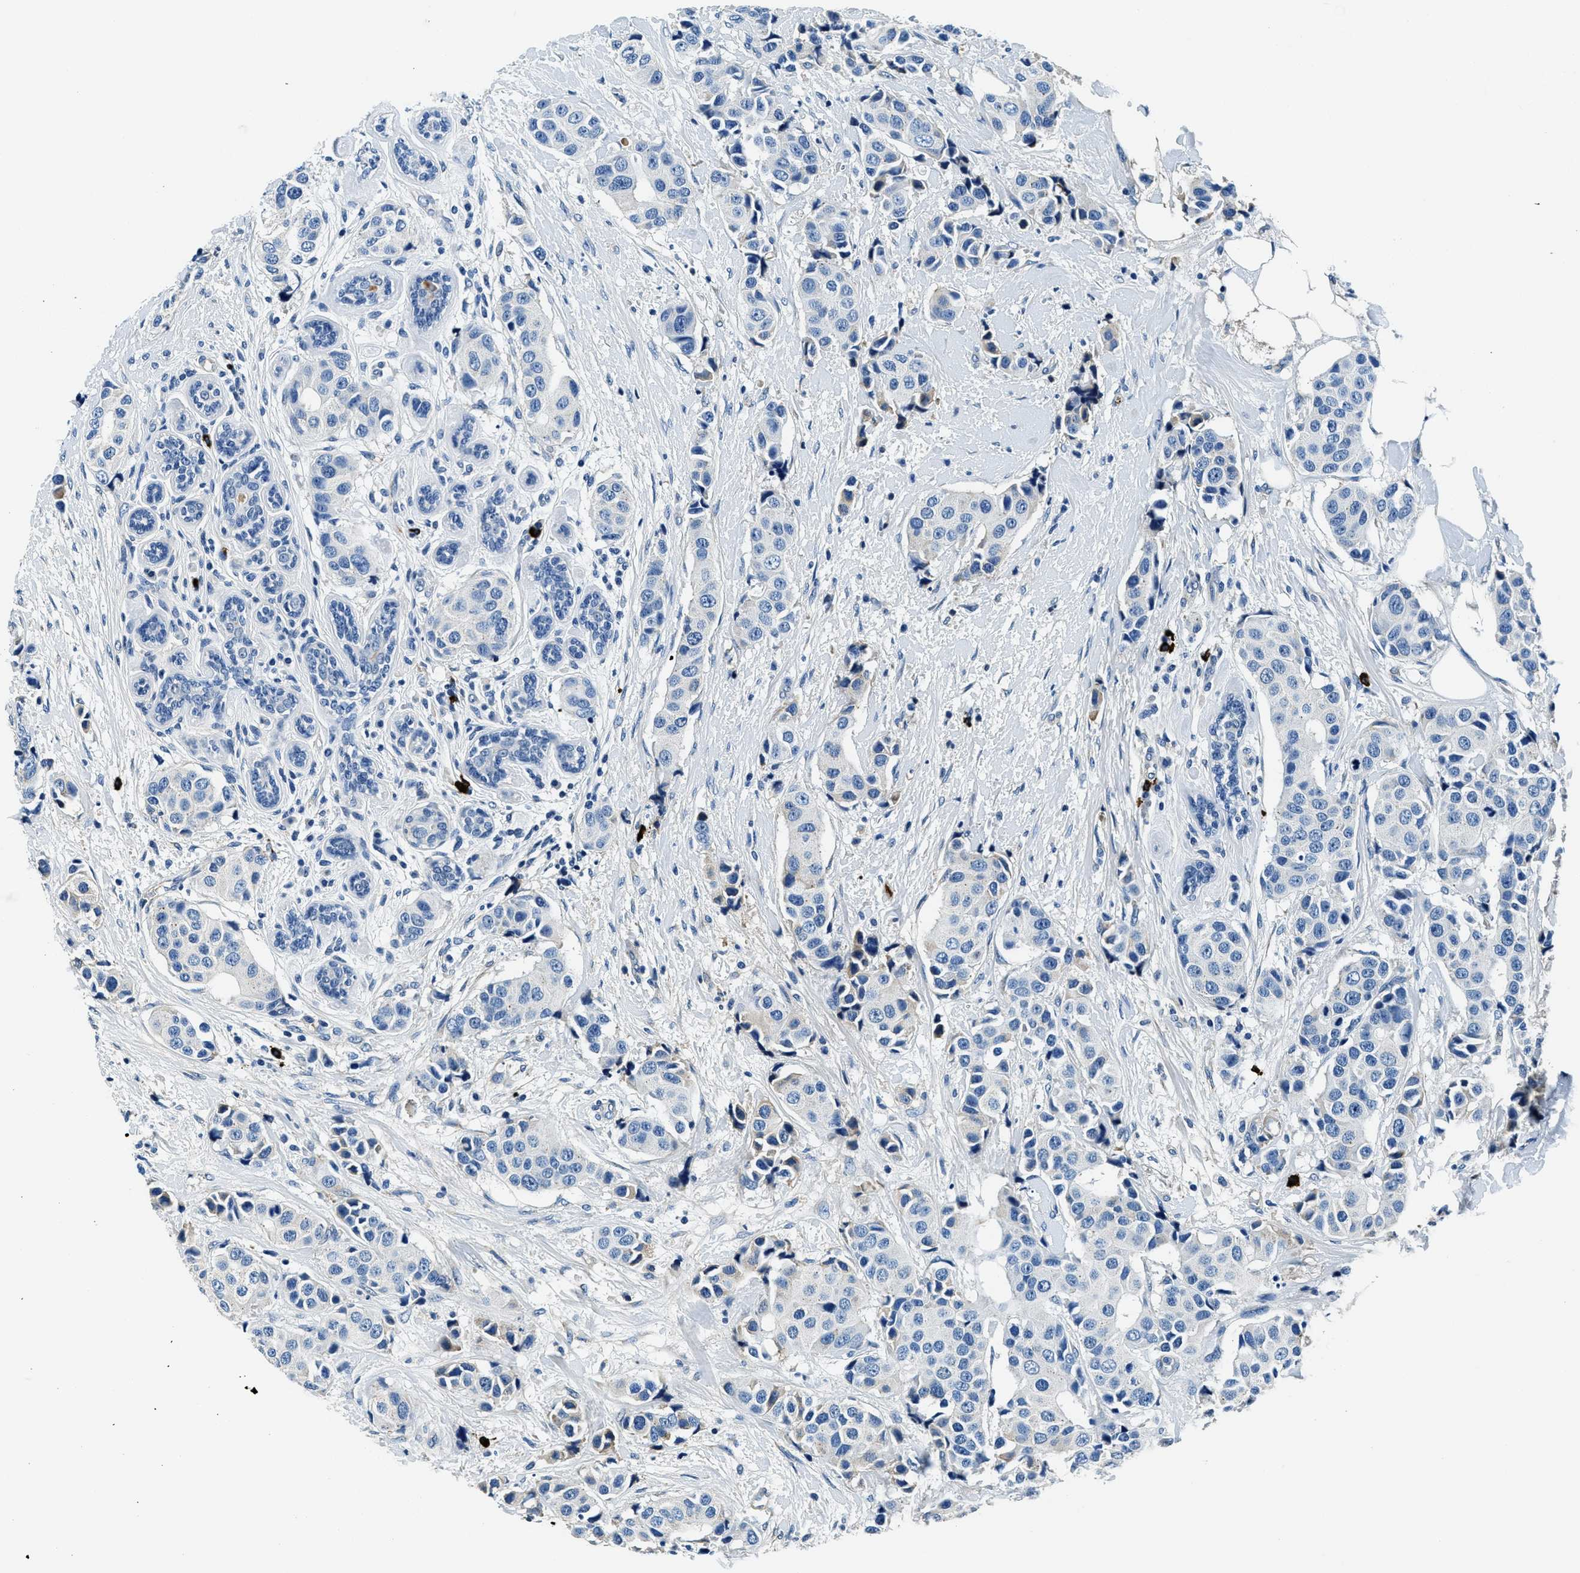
{"staining": {"intensity": "negative", "quantity": "none", "location": "none"}, "tissue": "breast cancer", "cell_type": "Tumor cells", "image_type": "cancer", "snomed": [{"axis": "morphology", "description": "Normal tissue, NOS"}, {"axis": "morphology", "description": "Duct carcinoma"}, {"axis": "topography", "description": "Breast"}], "caption": "A high-resolution histopathology image shows immunohistochemistry (IHC) staining of breast invasive ductal carcinoma, which exhibits no significant staining in tumor cells.", "gene": "TMEM186", "patient": {"sex": "female", "age": 39}}